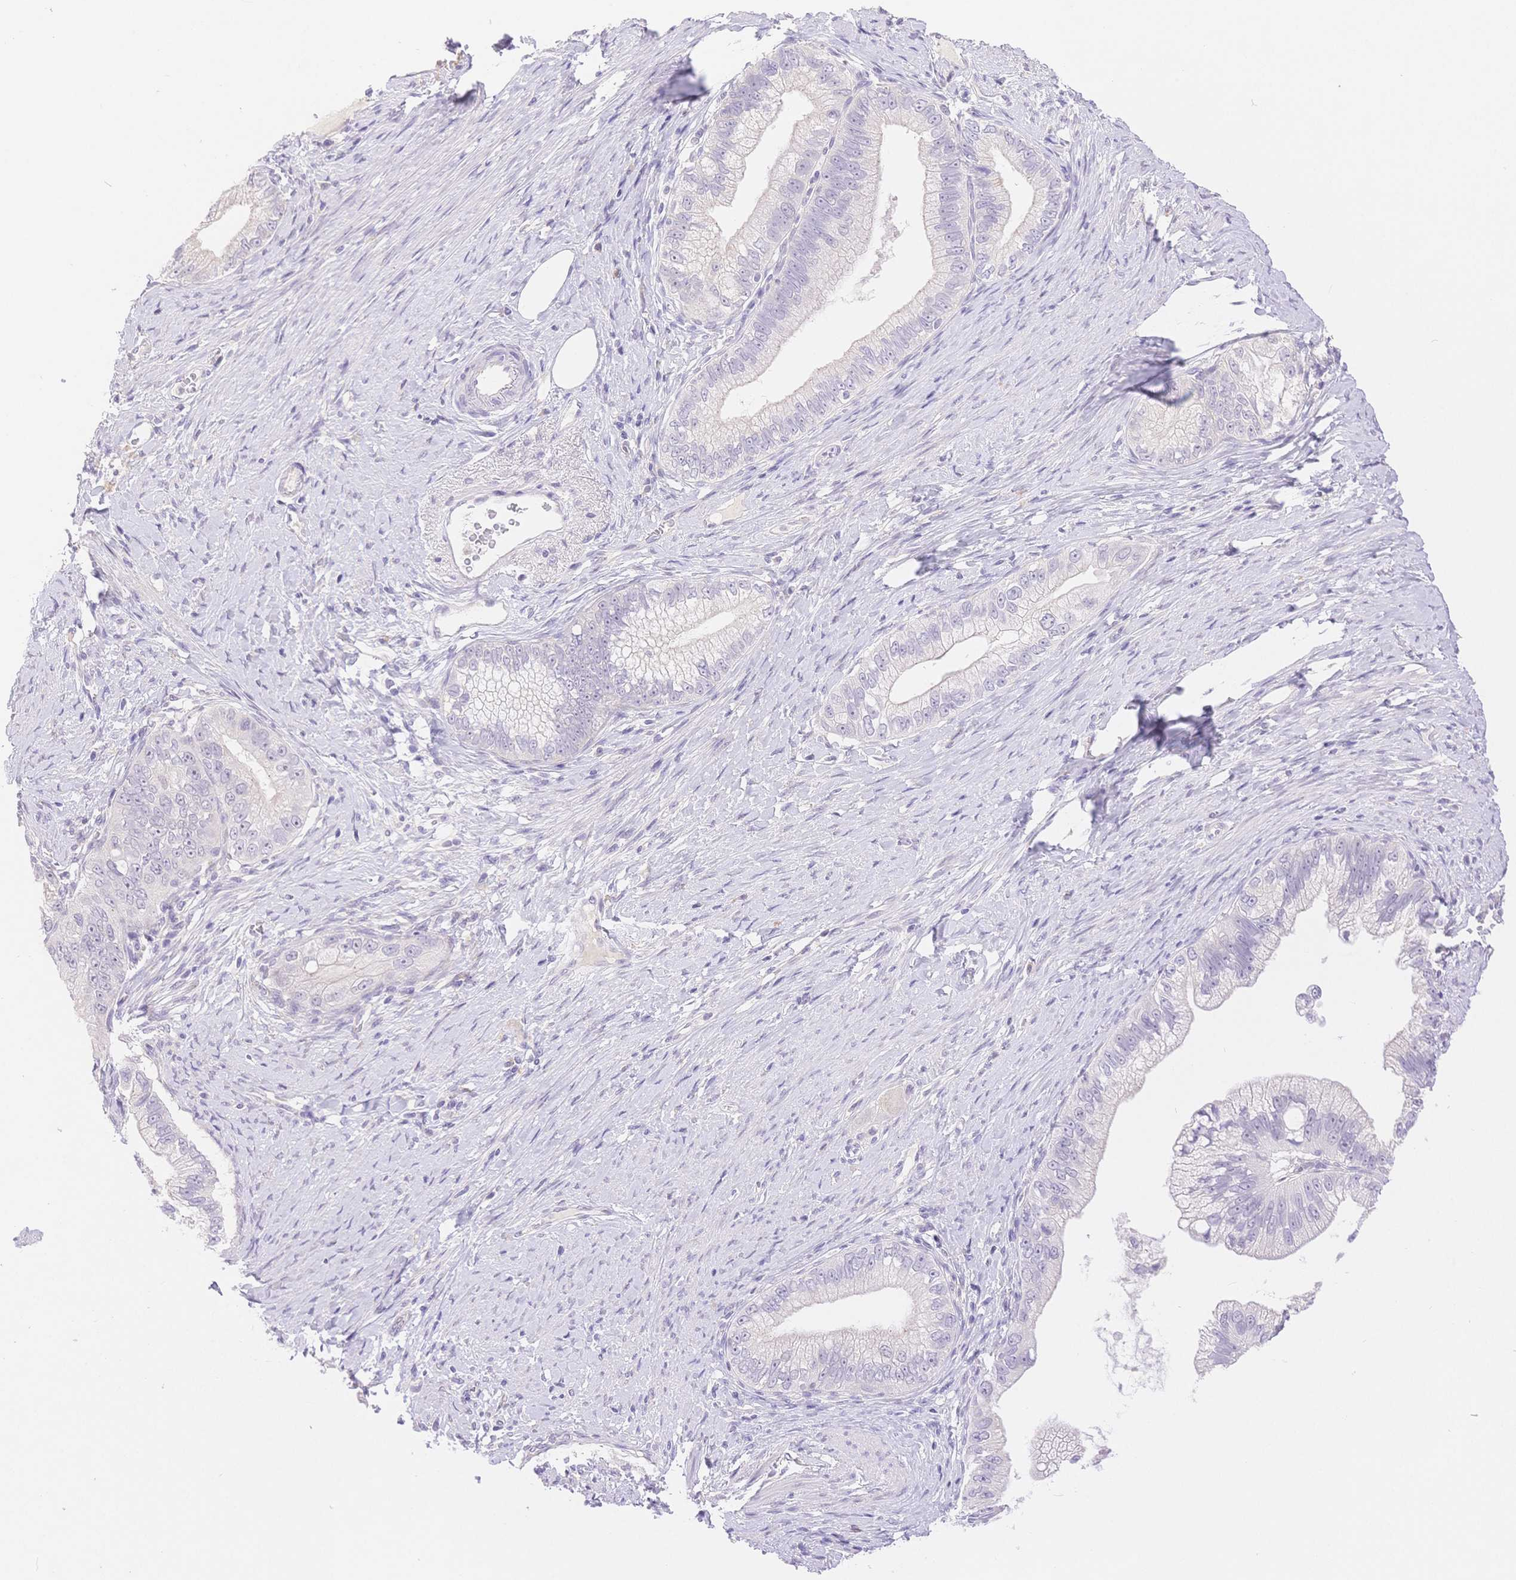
{"staining": {"intensity": "negative", "quantity": "none", "location": "none"}, "tissue": "pancreatic cancer", "cell_type": "Tumor cells", "image_type": "cancer", "snomed": [{"axis": "morphology", "description": "Adenocarcinoma, NOS"}, {"axis": "topography", "description": "Pancreas"}], "caption": "Tumor cells are negative for brown protein staining in pancreatic cancer.", "gene": "MYOM1", "patient": {"sex": "male", "age": 70}}